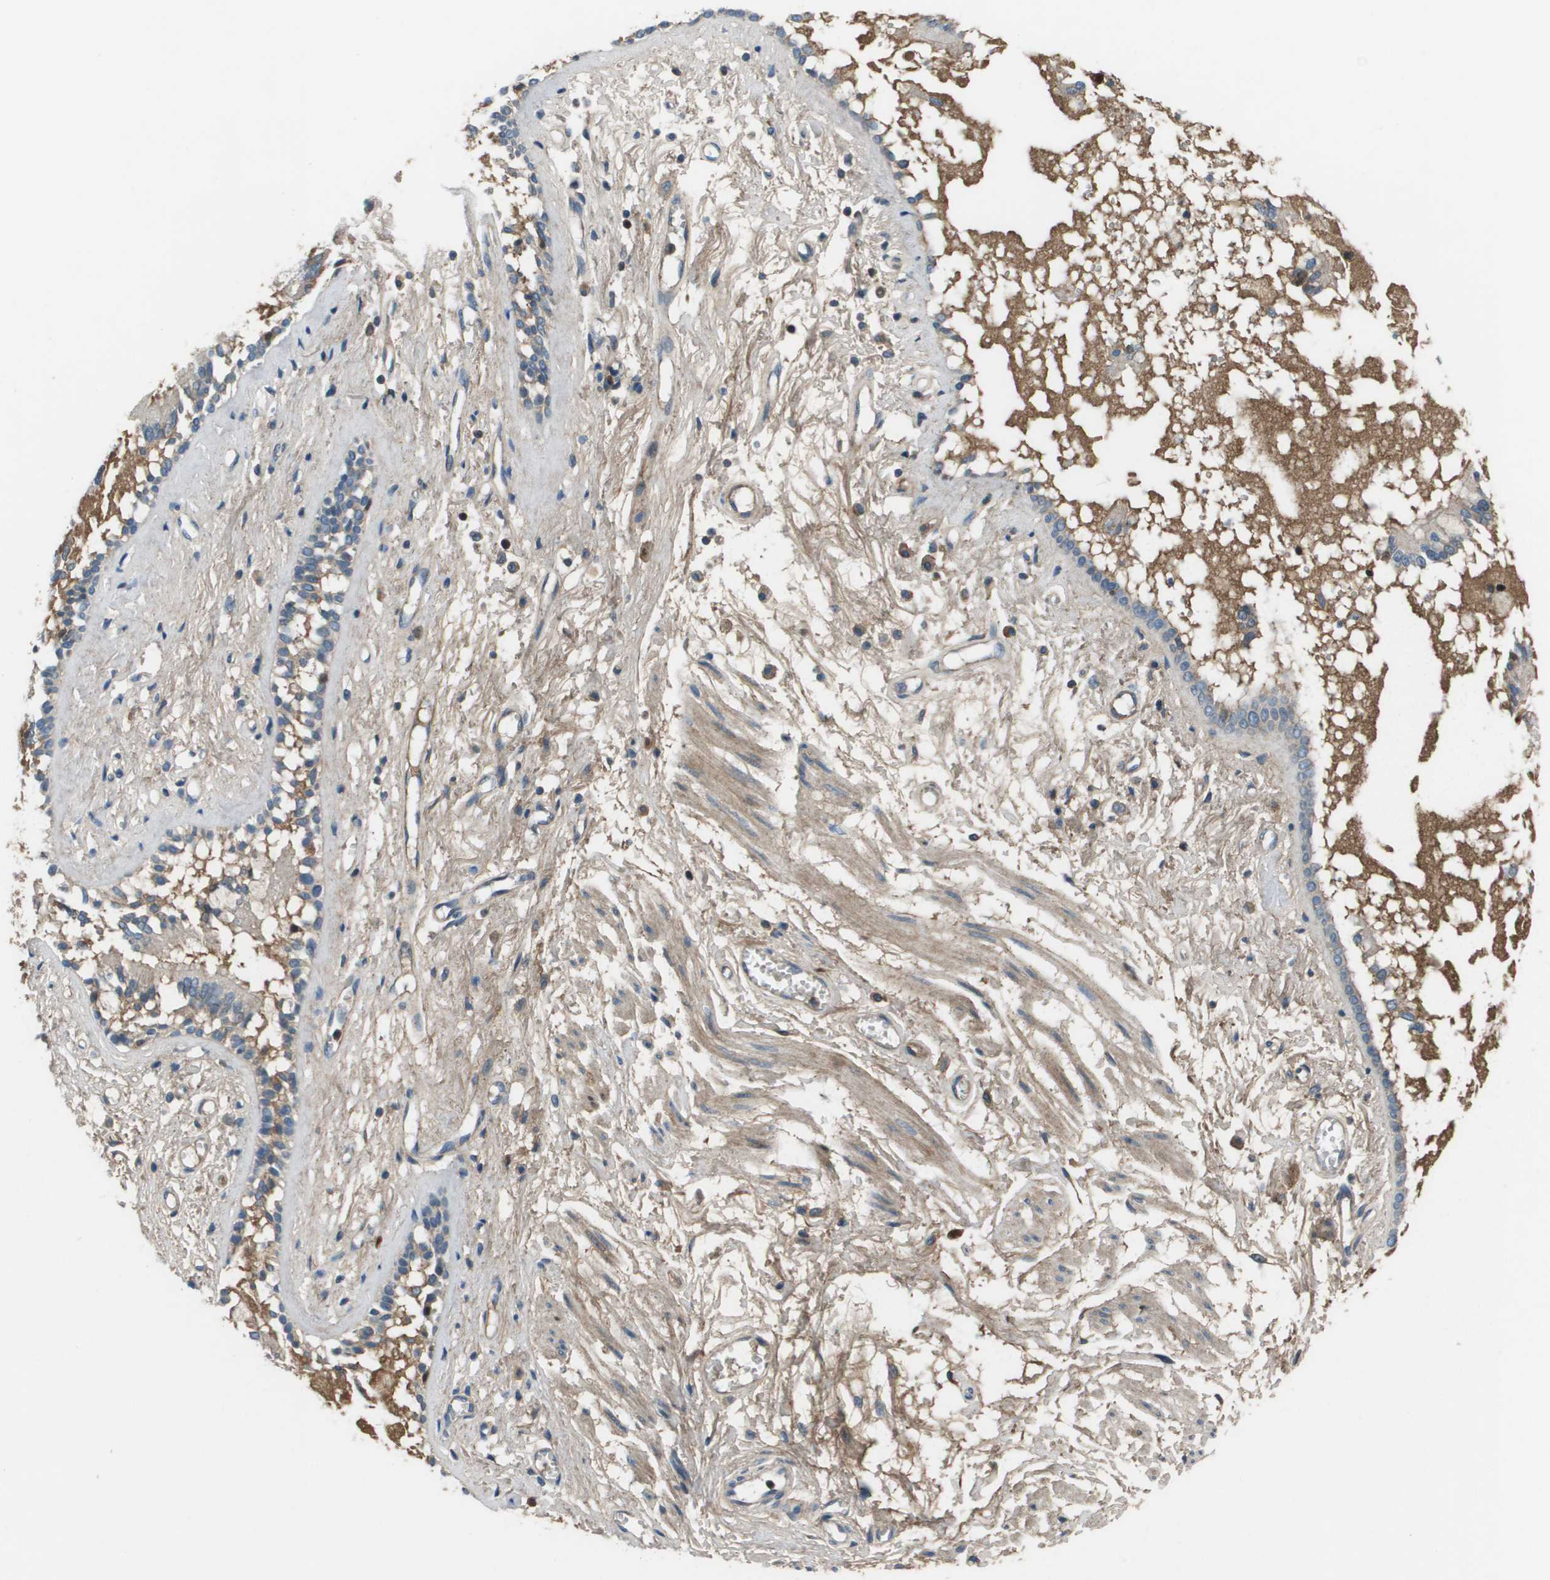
{"staining": {"intensity": "moderate", "quantity": "25%-75%", "location": "cytoplasmic/membranous"}, "tissue": "bronchus", "cell_type": "Respiratory epithelial cells", "image_type": "normal", "snomed": [{"axis": "morphology", "description": "Normal tissue, NOS"}, {"axis": "morphology", "description": "Inflammation, NOS"}, {"axis": "topography", "description": "Cartilage tissue"}, {"axis": "topography", "description": "Lung"}], "caption": "This photomicrograph shows normal bronchus stained with immunohistochemistry to label a protein in brown. The cytoplasmic/membranous of respiratory epithelial cells show moderate positivity for the protein. Nuclei are counter-stained blue.", "gene": "PCOLCE", "patient": {"sex": "male", "age": 71}}